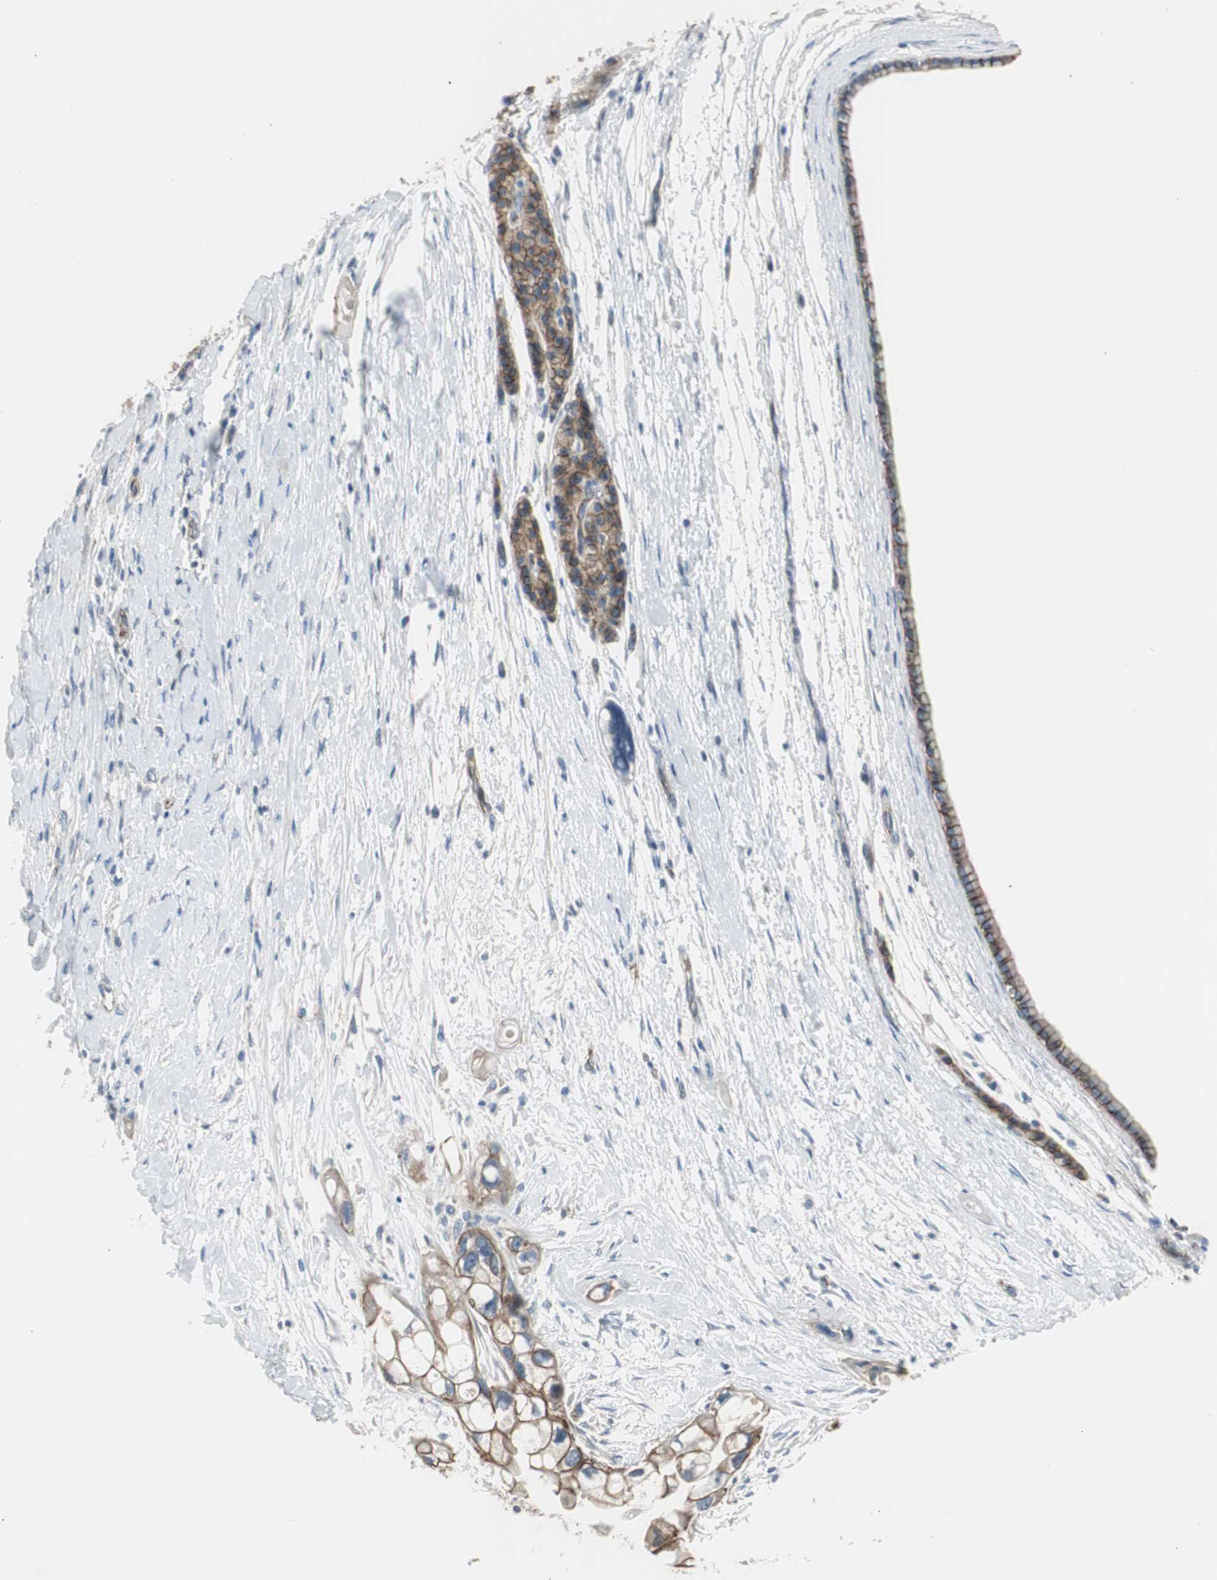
{"staining": {"intensity": "moderate", "quantity": ">75%", "location": "cytoplasmic/membranous"}, "tissue": "pancreatic cancer", "cell_type": "Tumor cells", "image_type": "cancer", "snomed": [{"axis": "morphology", "description": "Adenocarcinoma, NOS"}, {"axis": "topography", "description": "Pancreas"}], "caption": "Pancreatic cancer stained with a brown dye shows moderate cytoplasmic/membranous positive positivity in approximately >75% of tumor cells.", "gene": "STXBP4", "patient": {"sex": "female", "age": 77}}